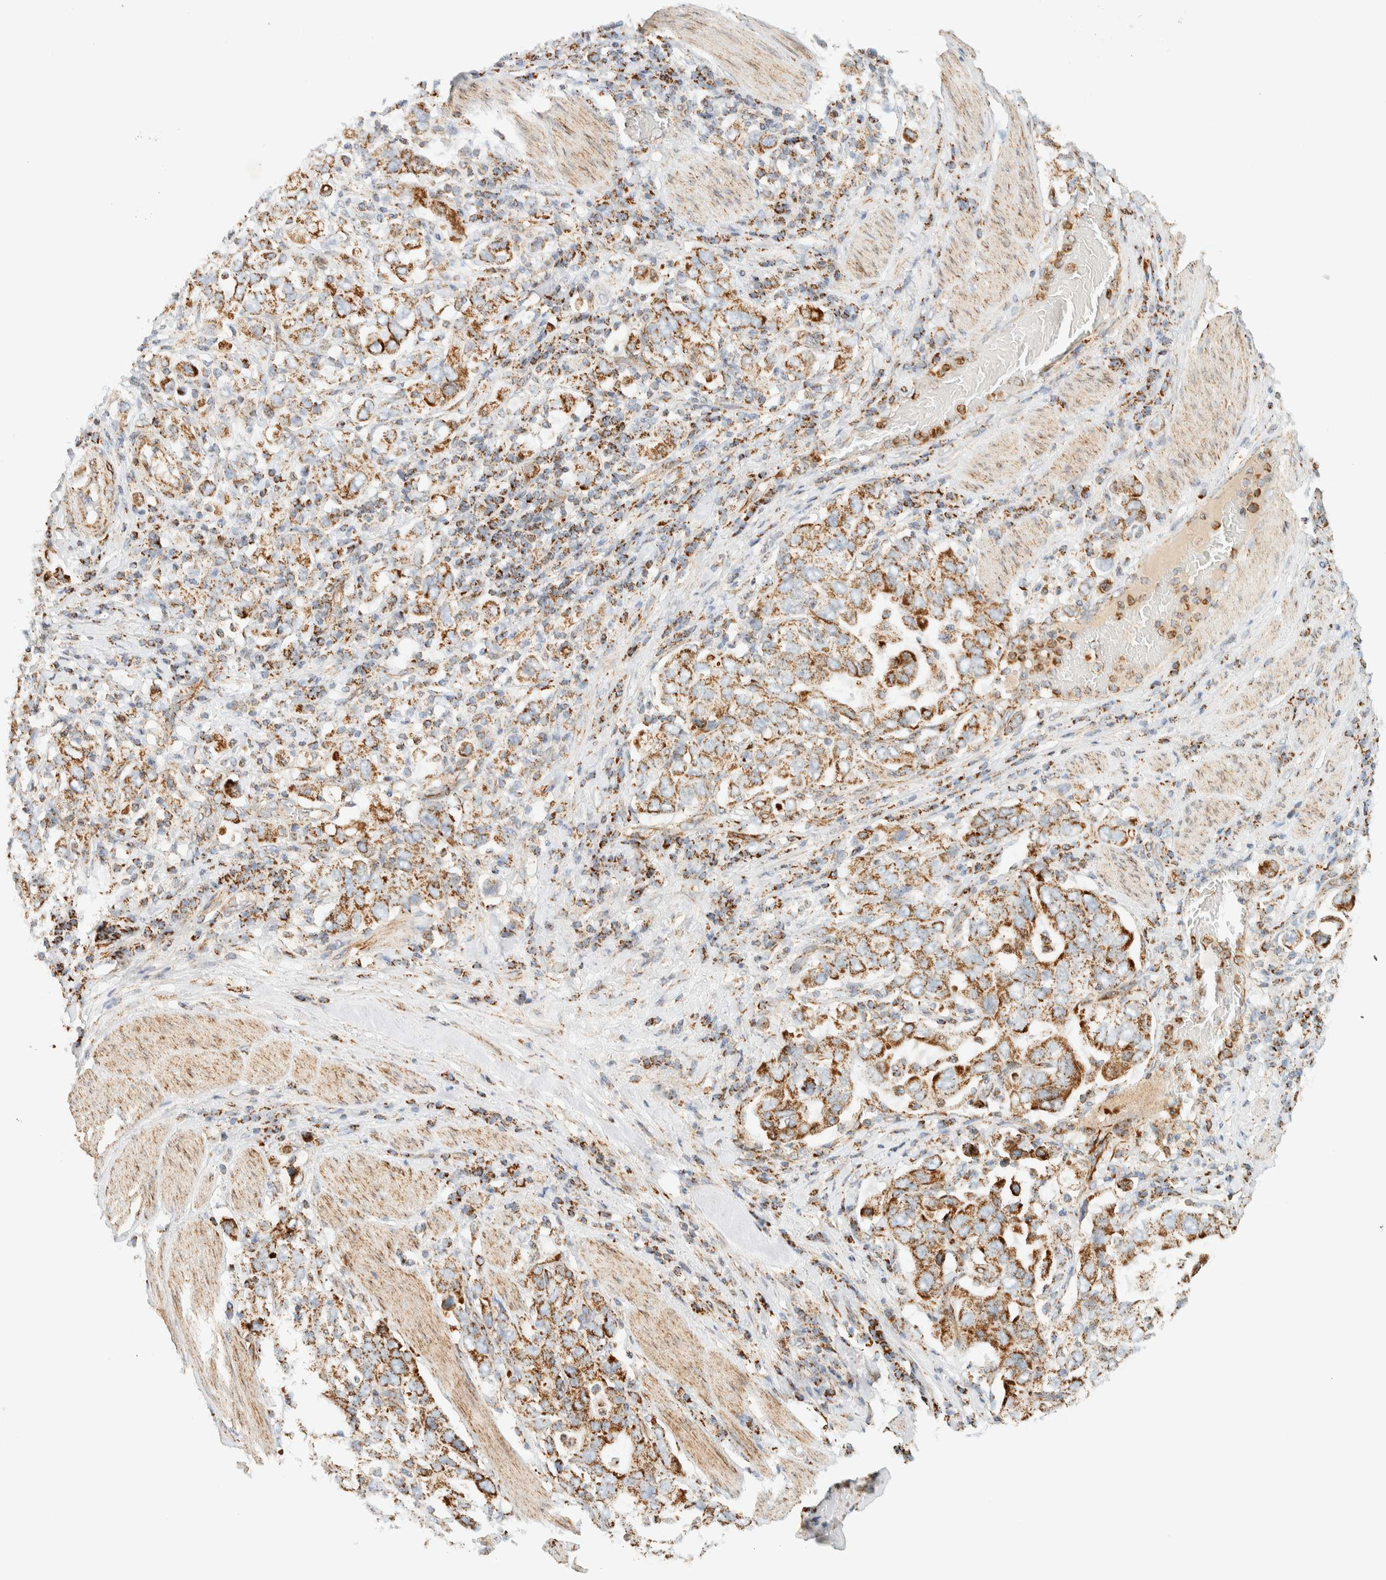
{"staining": {"intensity": "moderate", "quantity": ">75%", "location": "cytoplasmic/membranous"}, "tissue": "stomach cancer", "cell_type": "Tumor cells", "image_type": "cancer", "snomed": [{"axis": "morphology", "description": "Adenocarcinoma, NOS"}, {"axis": "topography", "description": "Stomach, upper"}], "caption": "High-magnification brightfield microscopy of adenocarcinoma (stomach) stained with DAB (brown) and counterstained with hematoxylin (blue). tumor cells exhibit moderate cytoplasmic/membranous staining is identified in approximately>75% of cells.", "gene": "KIFAP3", "patient": {"sex": "male", "age": 62}}